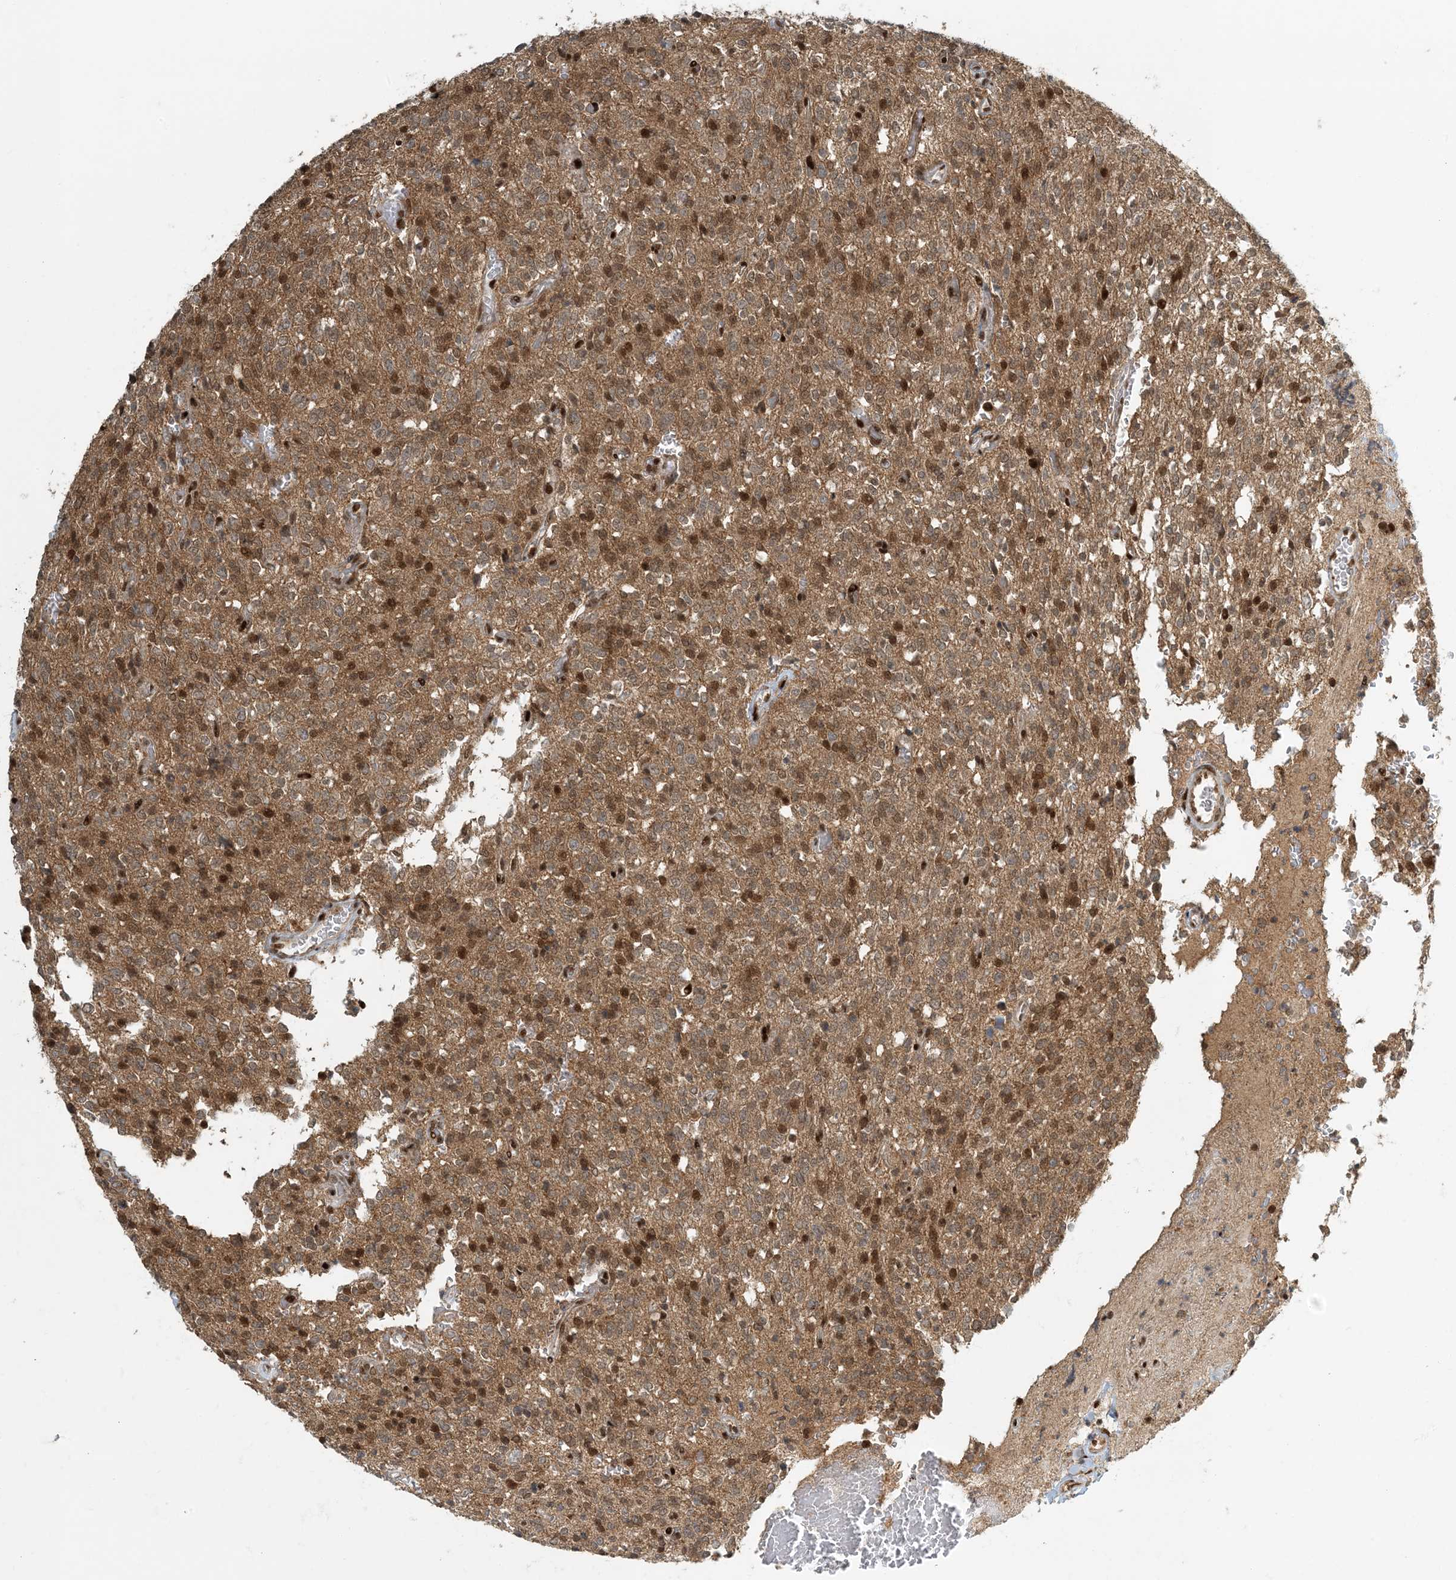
{"staining": {"intensity": "moderate", "quantity": "<25%", "location": "cytoplasmic/membranous,nuclear"}, "tissue": "glioma", "cell_type": "Tumor cells", "image_type": "cancer", "snomed": [{"axis": "morphology", "description": "Glioma, malignant, High grade"}, {"axis": "topography", "description": "Brain"}], "caption": "Immunohistochemical staining of high-grade glioma (malignant) exhibits moderate cytoplasmic/membranous and nuclear protein expression in approximately <25% of tumor cells.", "gene": "MBD1", "patient": {"sex": "male", "age": 34}}